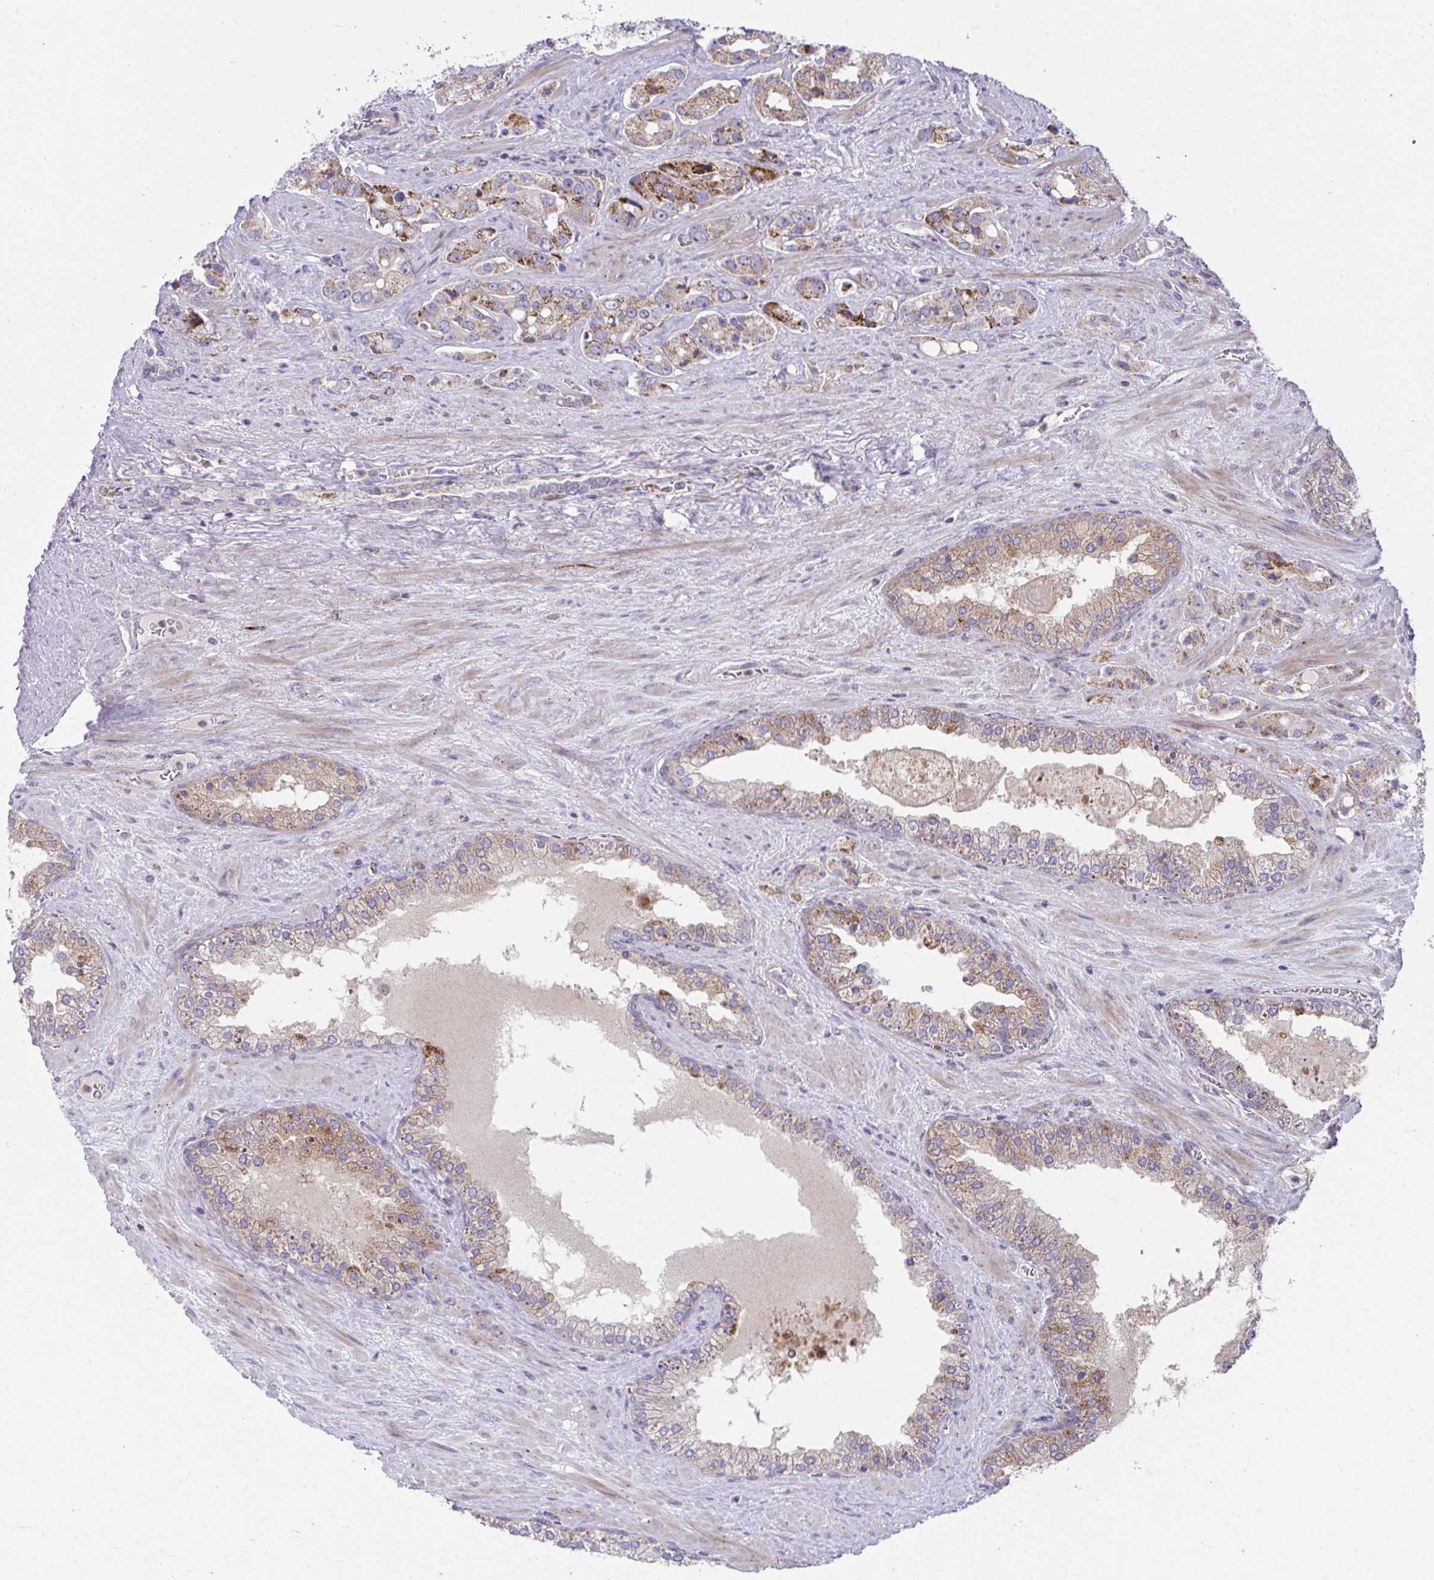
{"staining": {"intensity": "moderate", "quantity": ">75%", "location": "cytoplasmic/membranous"}, "tissue": "prostate cancer", "cell_type": "Tumor cells", "image_type": "cancer", "snomed": [{"axis": "morphology", "description": "Adenocarcinoma, High grade"}, {"axis": "topography", "description": "Prostate"}], "caption": "Prostate cancer stained for a protein (brown) reveals moderate cytoplasmic/membranous positive positivity in about >75% of tumor cells.", "gene": "C16orf54", "patient": {"sex": "male", "age": 67}}